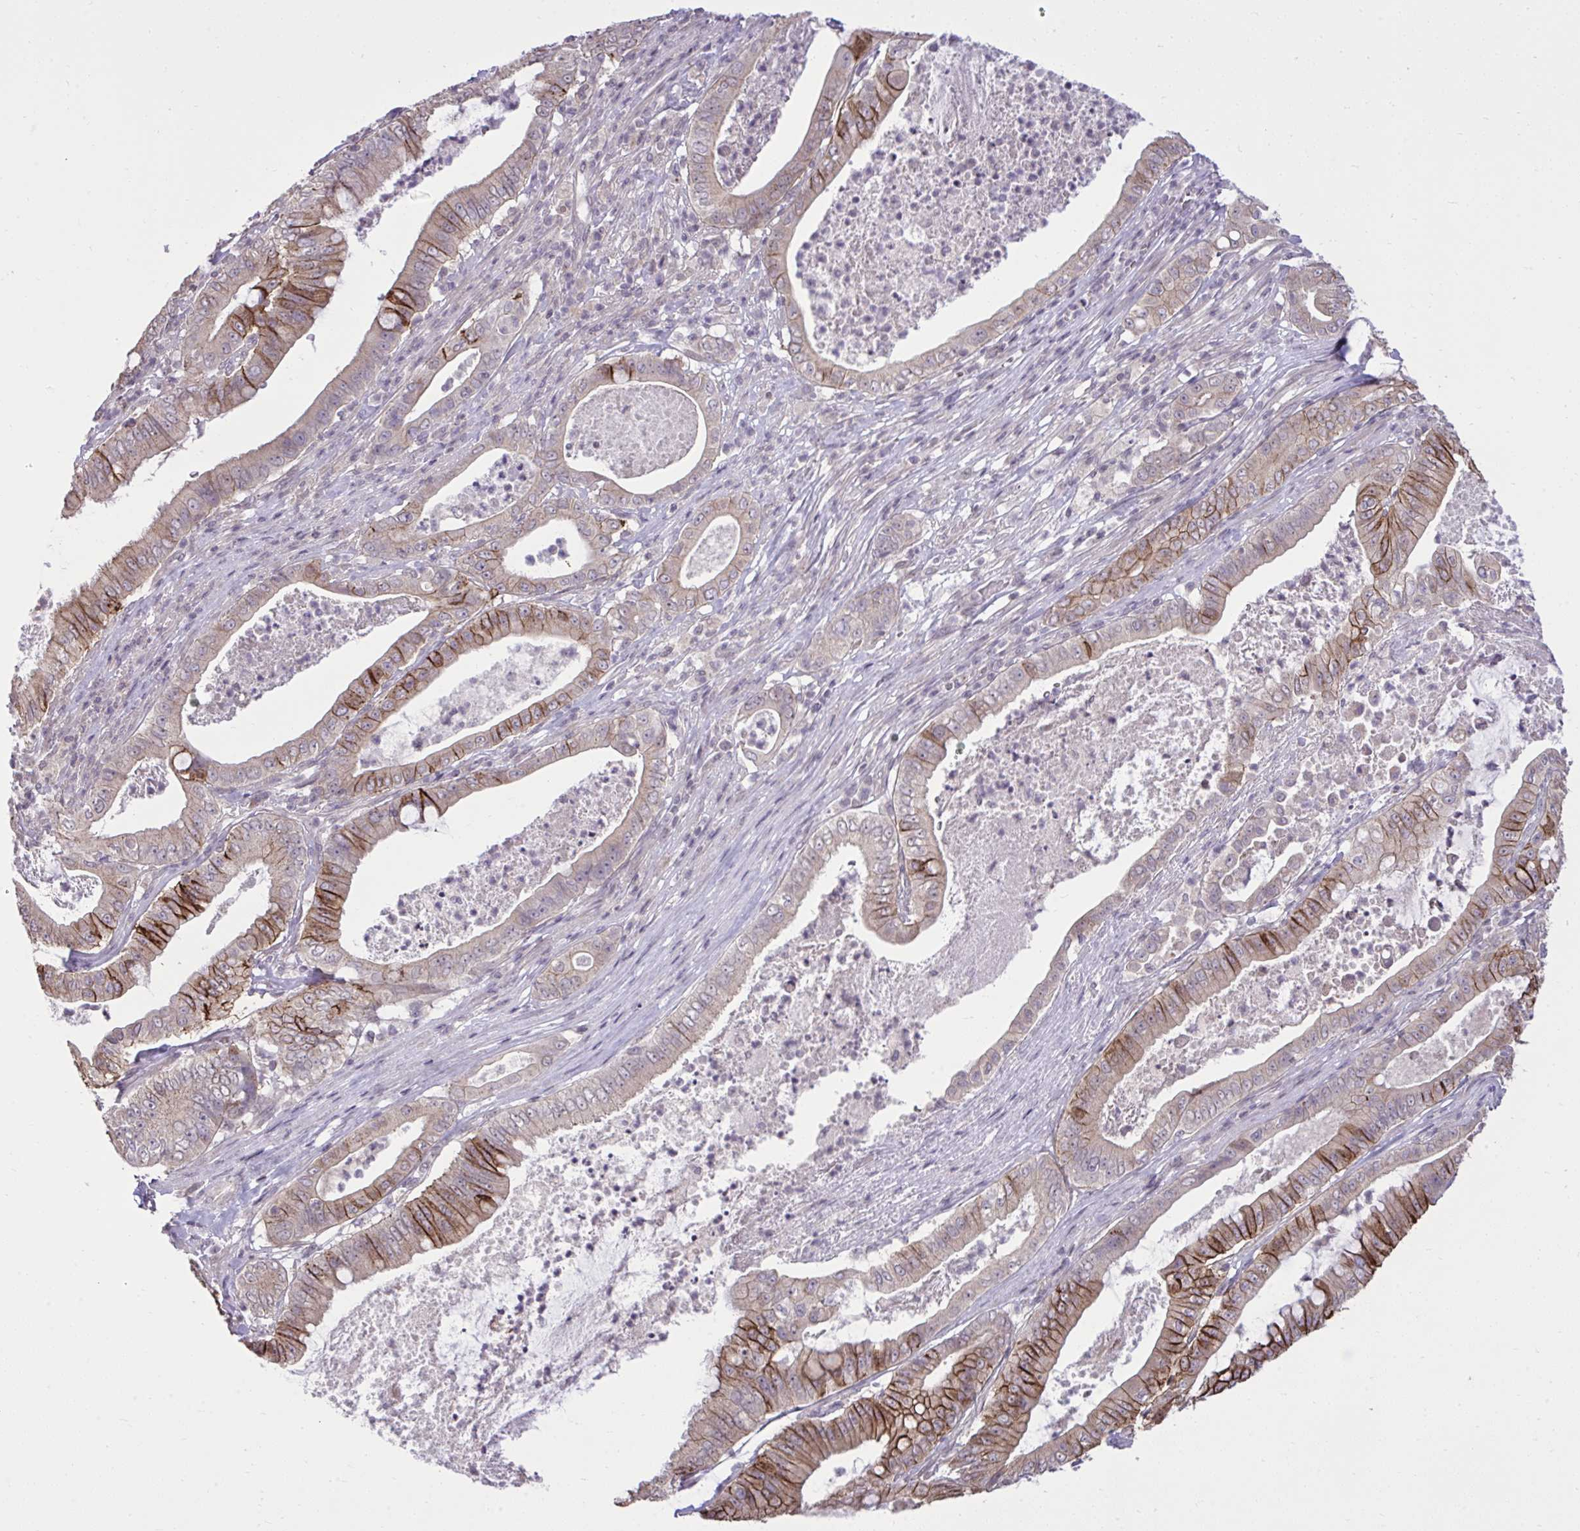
{"staining": {"intensity": "strong", "quantity": "25%-75%", "location": "cytoplasmic/membranous"}, "tissue": "pancreatic cancer", "cell_type": "Tumor cells", "image_type": "cancer", "snomed": [{"axis": "morphology", "description": "Adenocarcinoma, NOS"}, {"axis": "topography", "description": "Pancreas"}], "caption": "Immunohistochemical staining of human adenocarcinoma (pancreatic) displays high levels of strong cytoplasmic/membranous protein staining in about 25%-75% of tumor cells. (IHC, brightfield microscopy, high magnification).", "gene": "CYP20A1", "patient": {"sex": "male", "age": 71}}